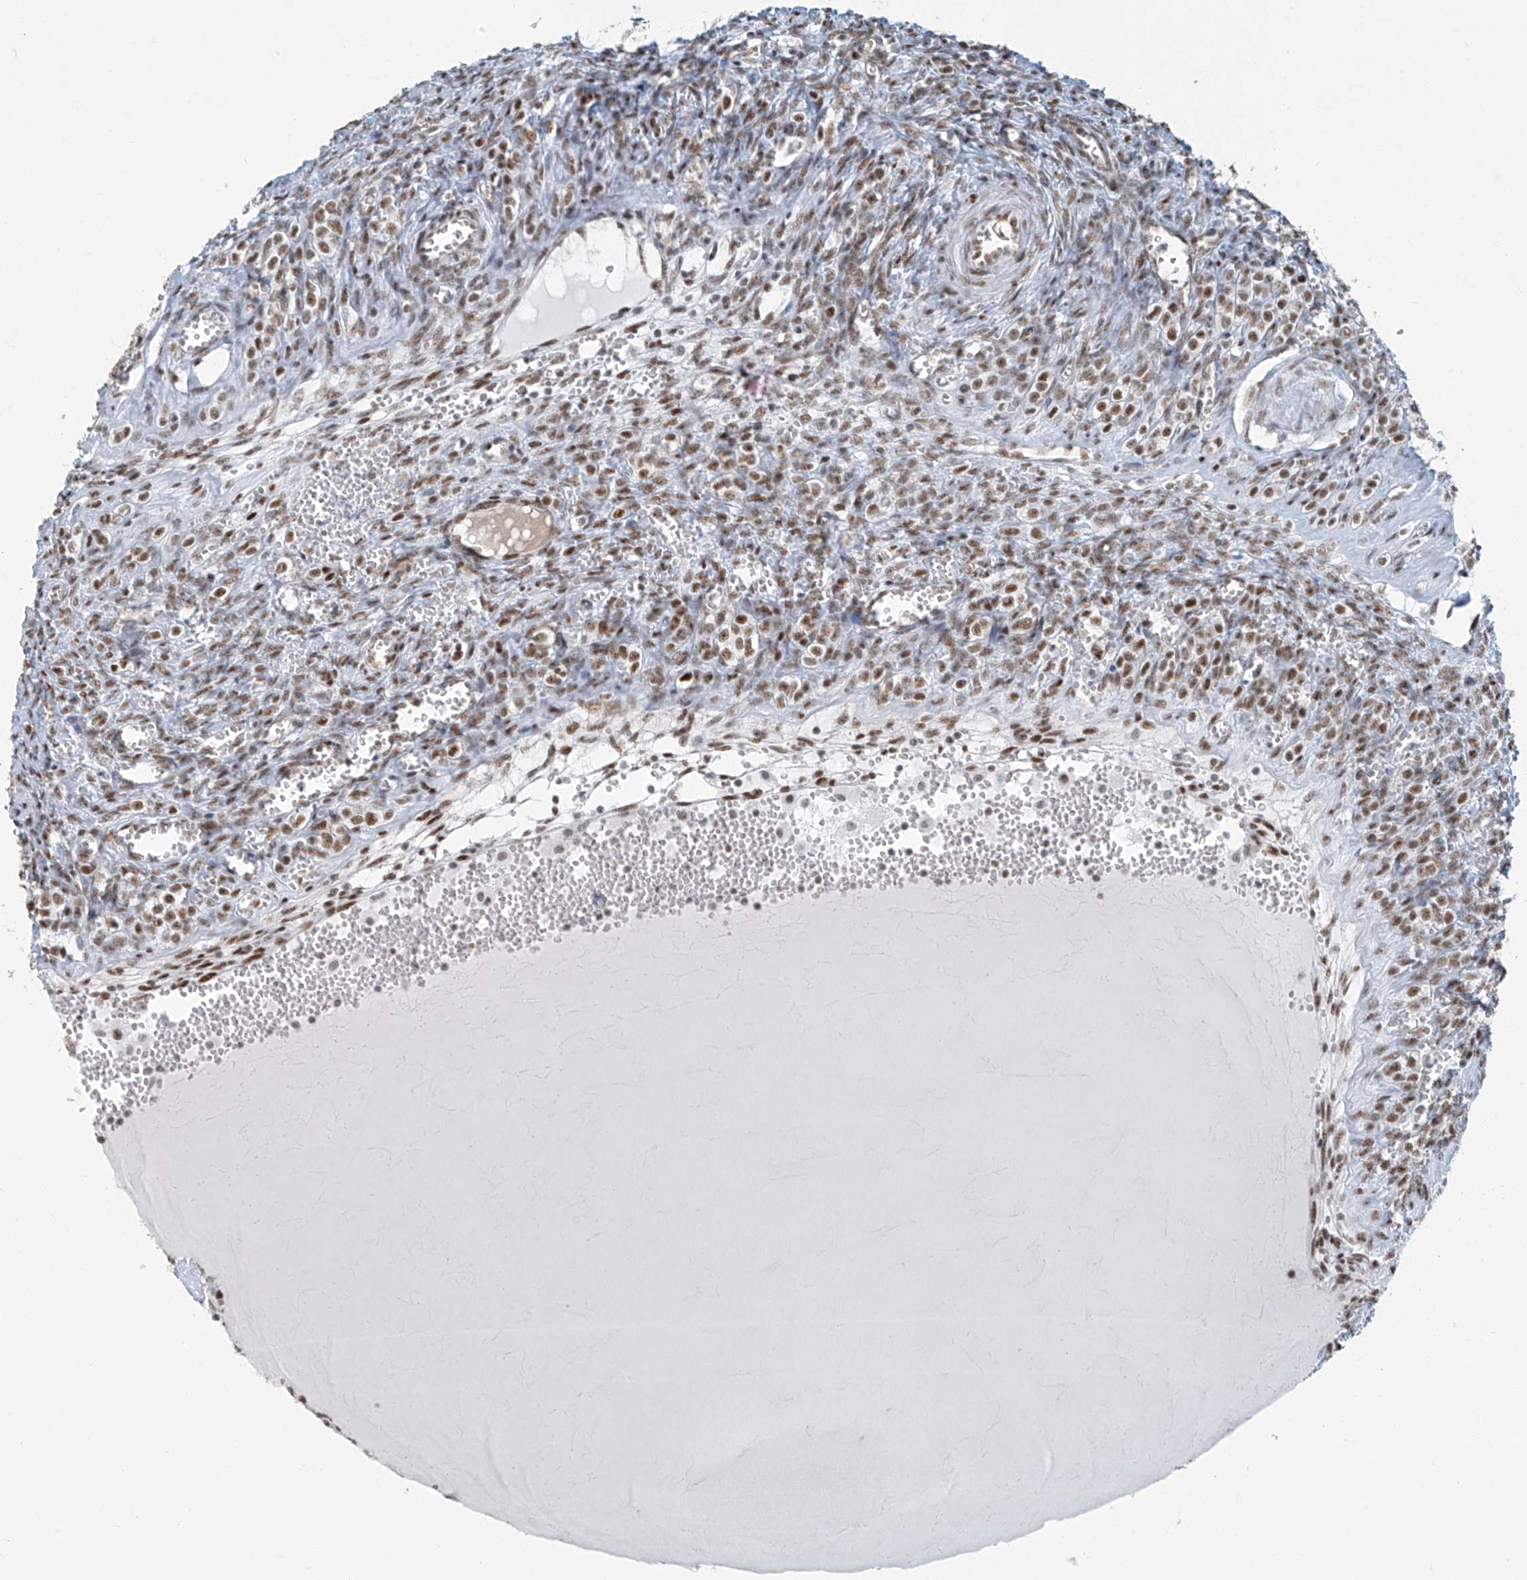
{"staining": {"intensity": "moderate", "quantity": "25%-75%", "location": "nuclear"}, "tissue": "ovary", "cell_type": "Ovarian stroma cells", "image_type": "normal", "snomed": [{"axis": "morphology", "description": "Normal tissue, NOS"}, {"axis": "topography", "description": "Ovary"}], "caption": "Moderate nuclear protein staining is seen in about 25%-75% of ovarian stroma cells in ovary.", "gene": "ENSG00000257390", "patient": {"sex": "female", "age": 41}}